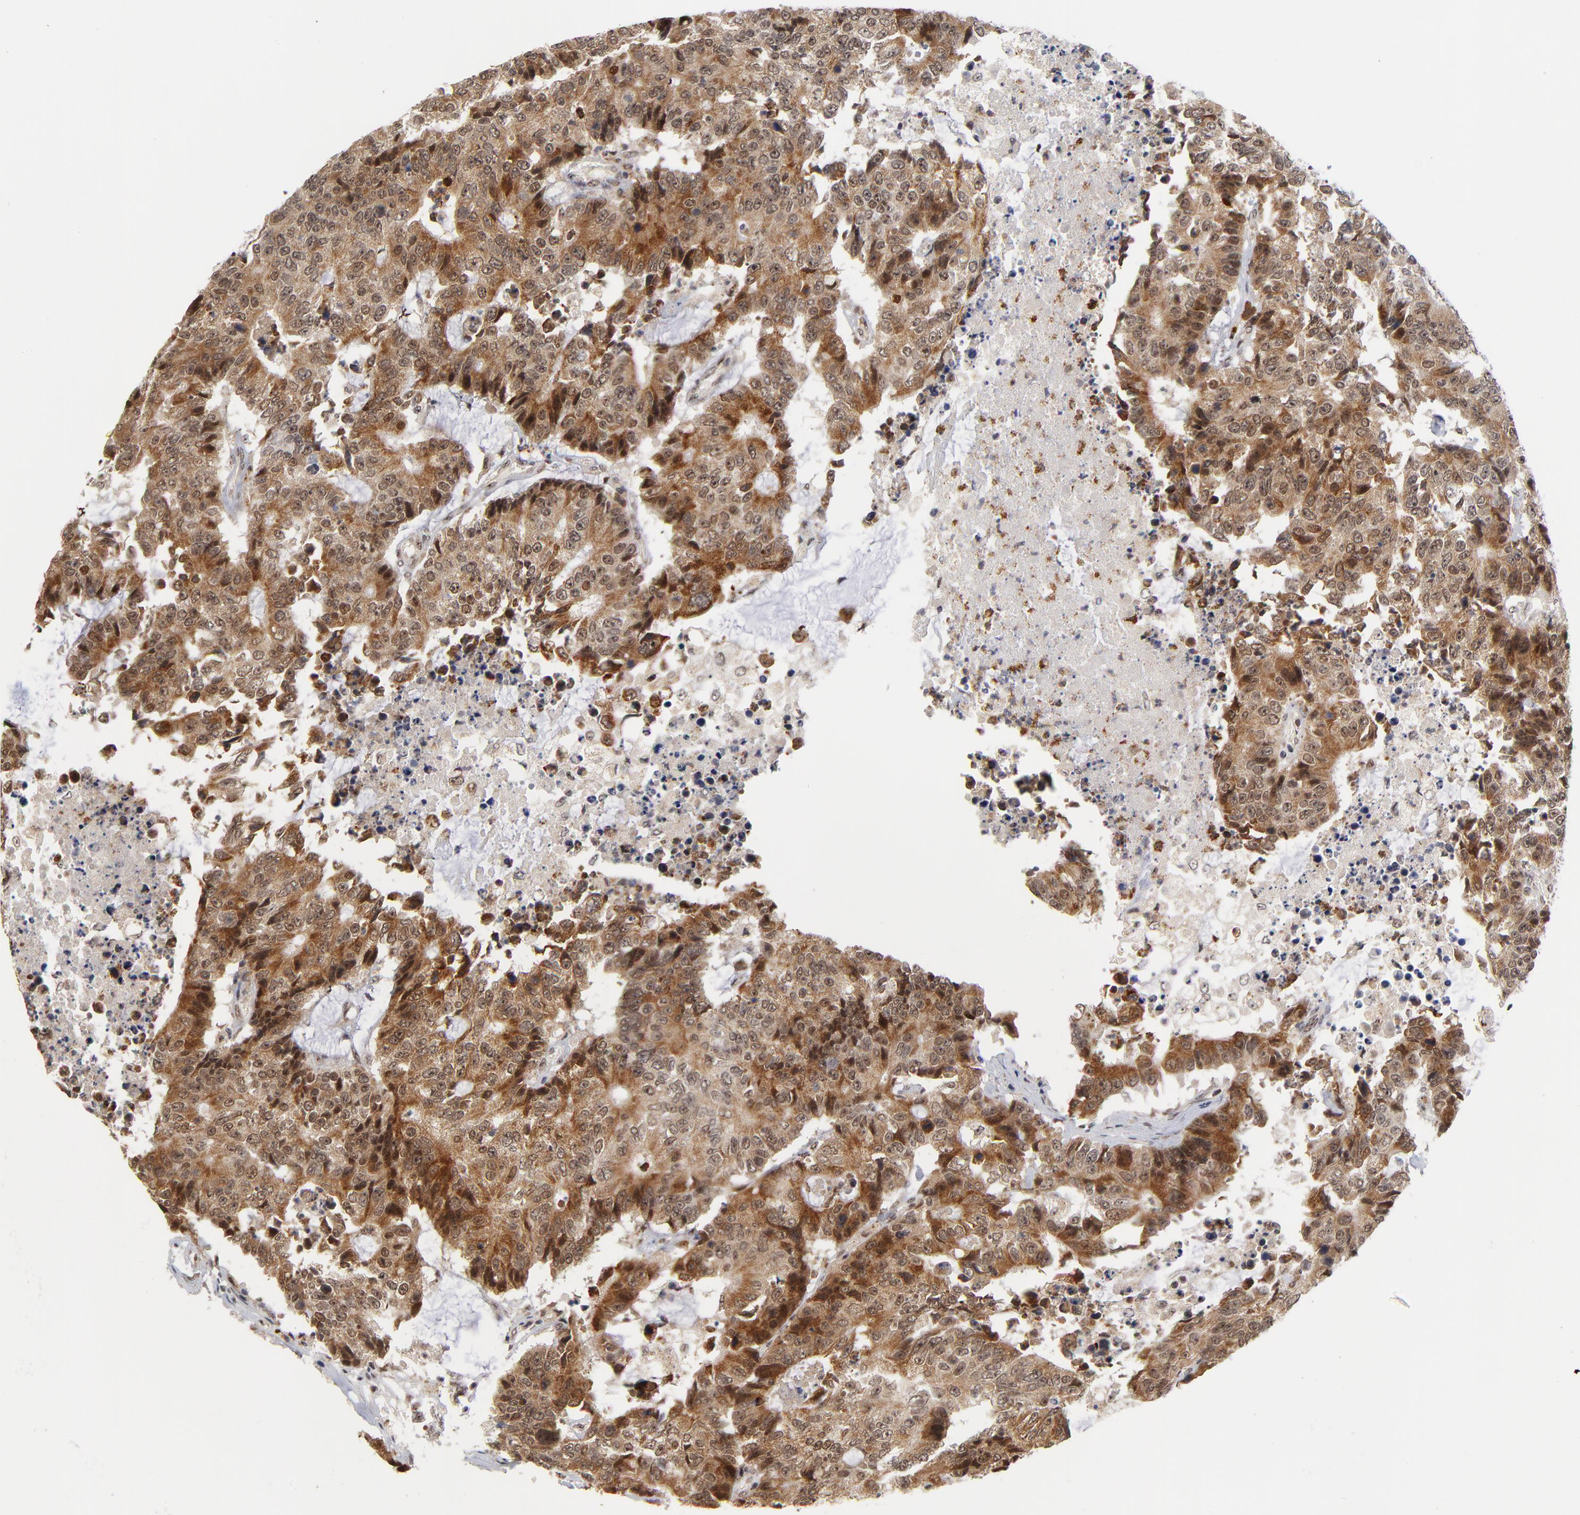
{"staining": {"intensity": "moderate", "quantity": ">75%", "location": "cytoplasmic/membranous,nuclear"}, "tissue": "colorectal cancer", "cell_type": "Tumor cells", "image_type": "cancer", "snomed": [{"axis": "morphology", "description": "Adenocarcinoma, NOS"}, {"axis": "topography", "description": "Colon"}], "caption": "DAB immunohistochemical staining of human colorectal cancer demonstrates moderate cytoplasmic/membranous and nuclear protein expression in approximately >75% of tumor cells.", "gene": "ZNF419", "patient": {"sex": "female", "age": 86}}